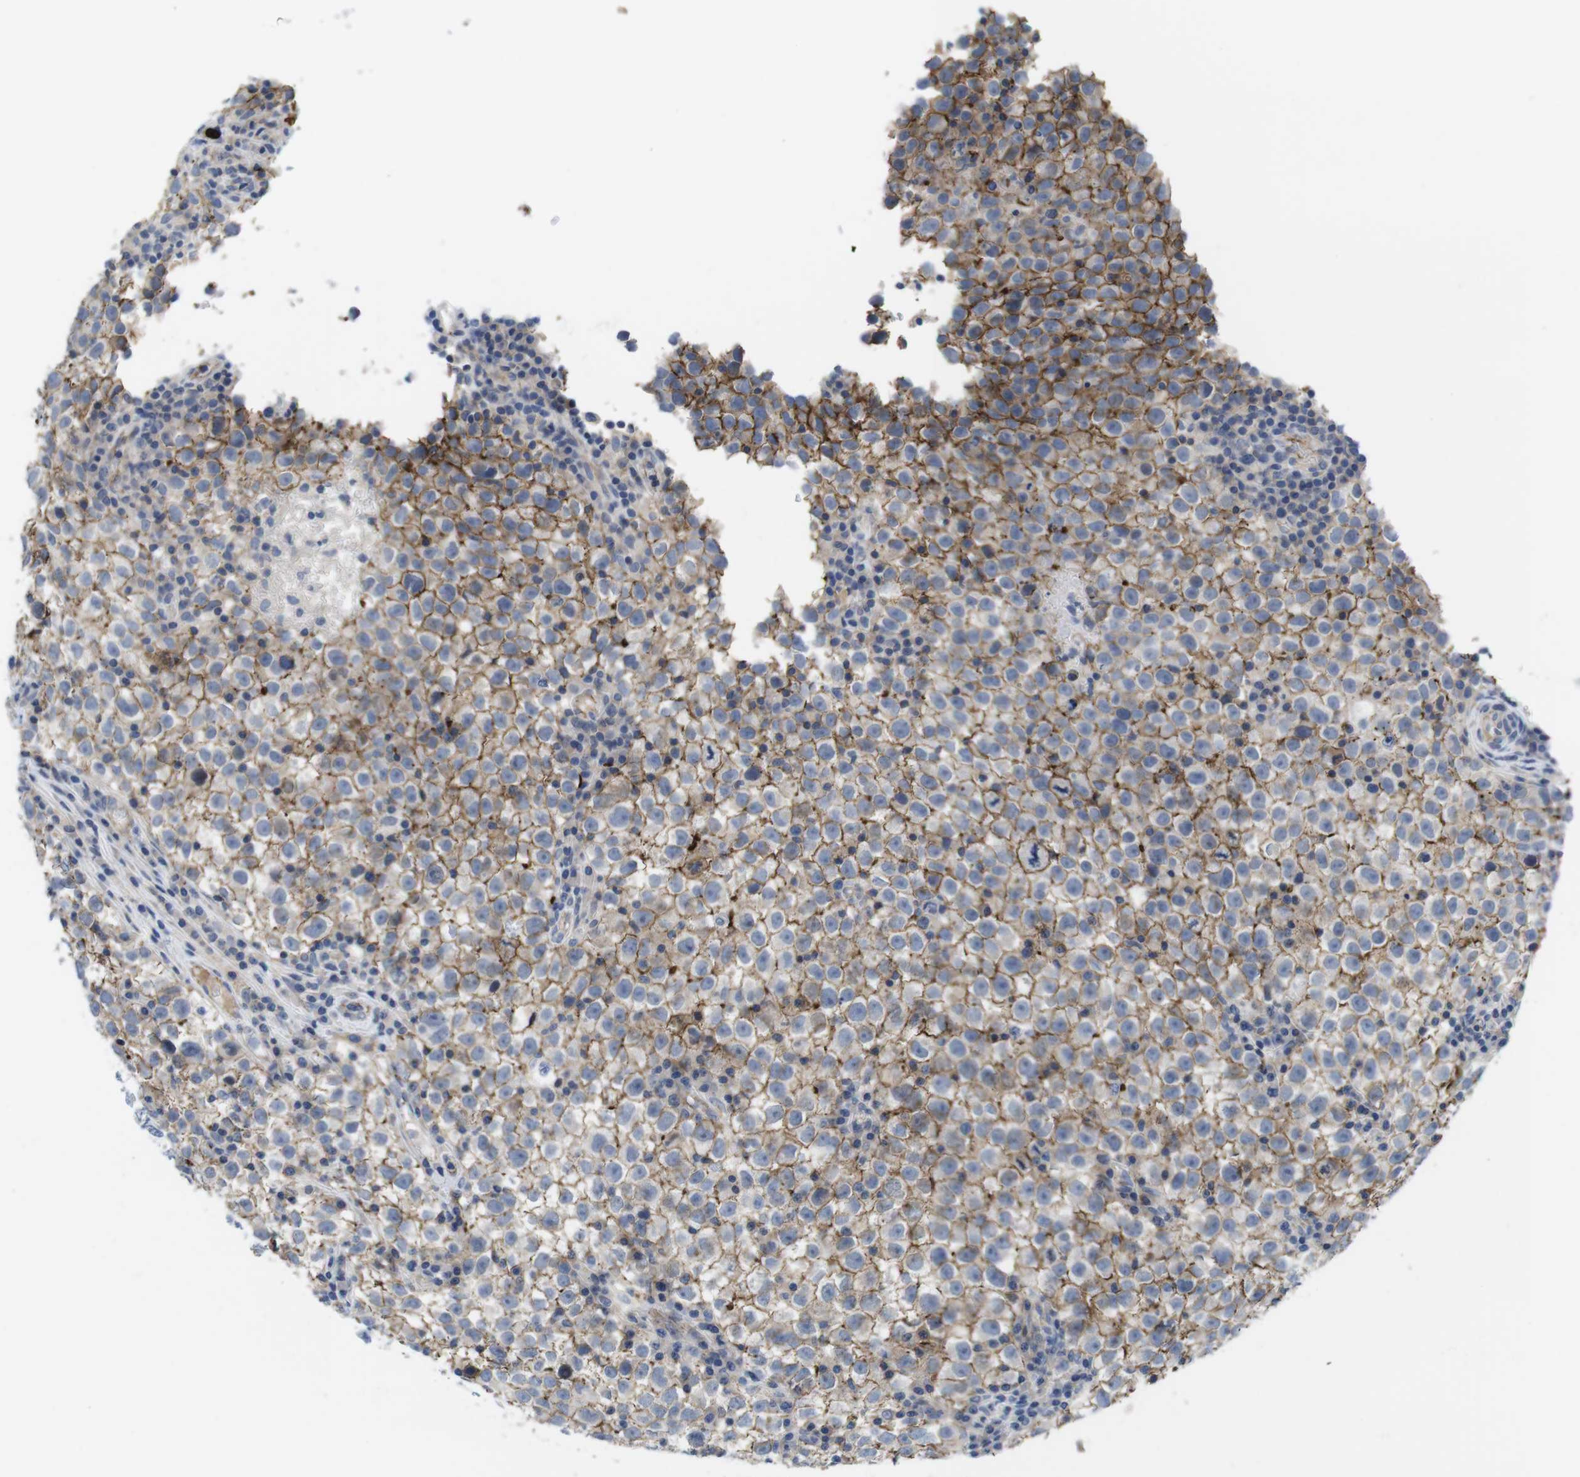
{"staining": {"intensity": "moderate", "quantity": ">75%", "location": "cytoplasmic/membranous"}, "tissue": "testis cancer", "cell_type": "Tumor cells", "image_type": "cancer", "snomed": [{"axis": "morphology", "description": "Seminoma, NOS"}, {"axis": "topography", "description": "Testis"}], "caption": "Immunohistochemistry (IHC) image of human testis cancer stained for a protein (brown), which reveals medium levels of moderate cytoplasmic/membranous staining in about >75% of tumor cells.", "gene": "SCRIB", "patient": {"sex": "male", "age": 22}}